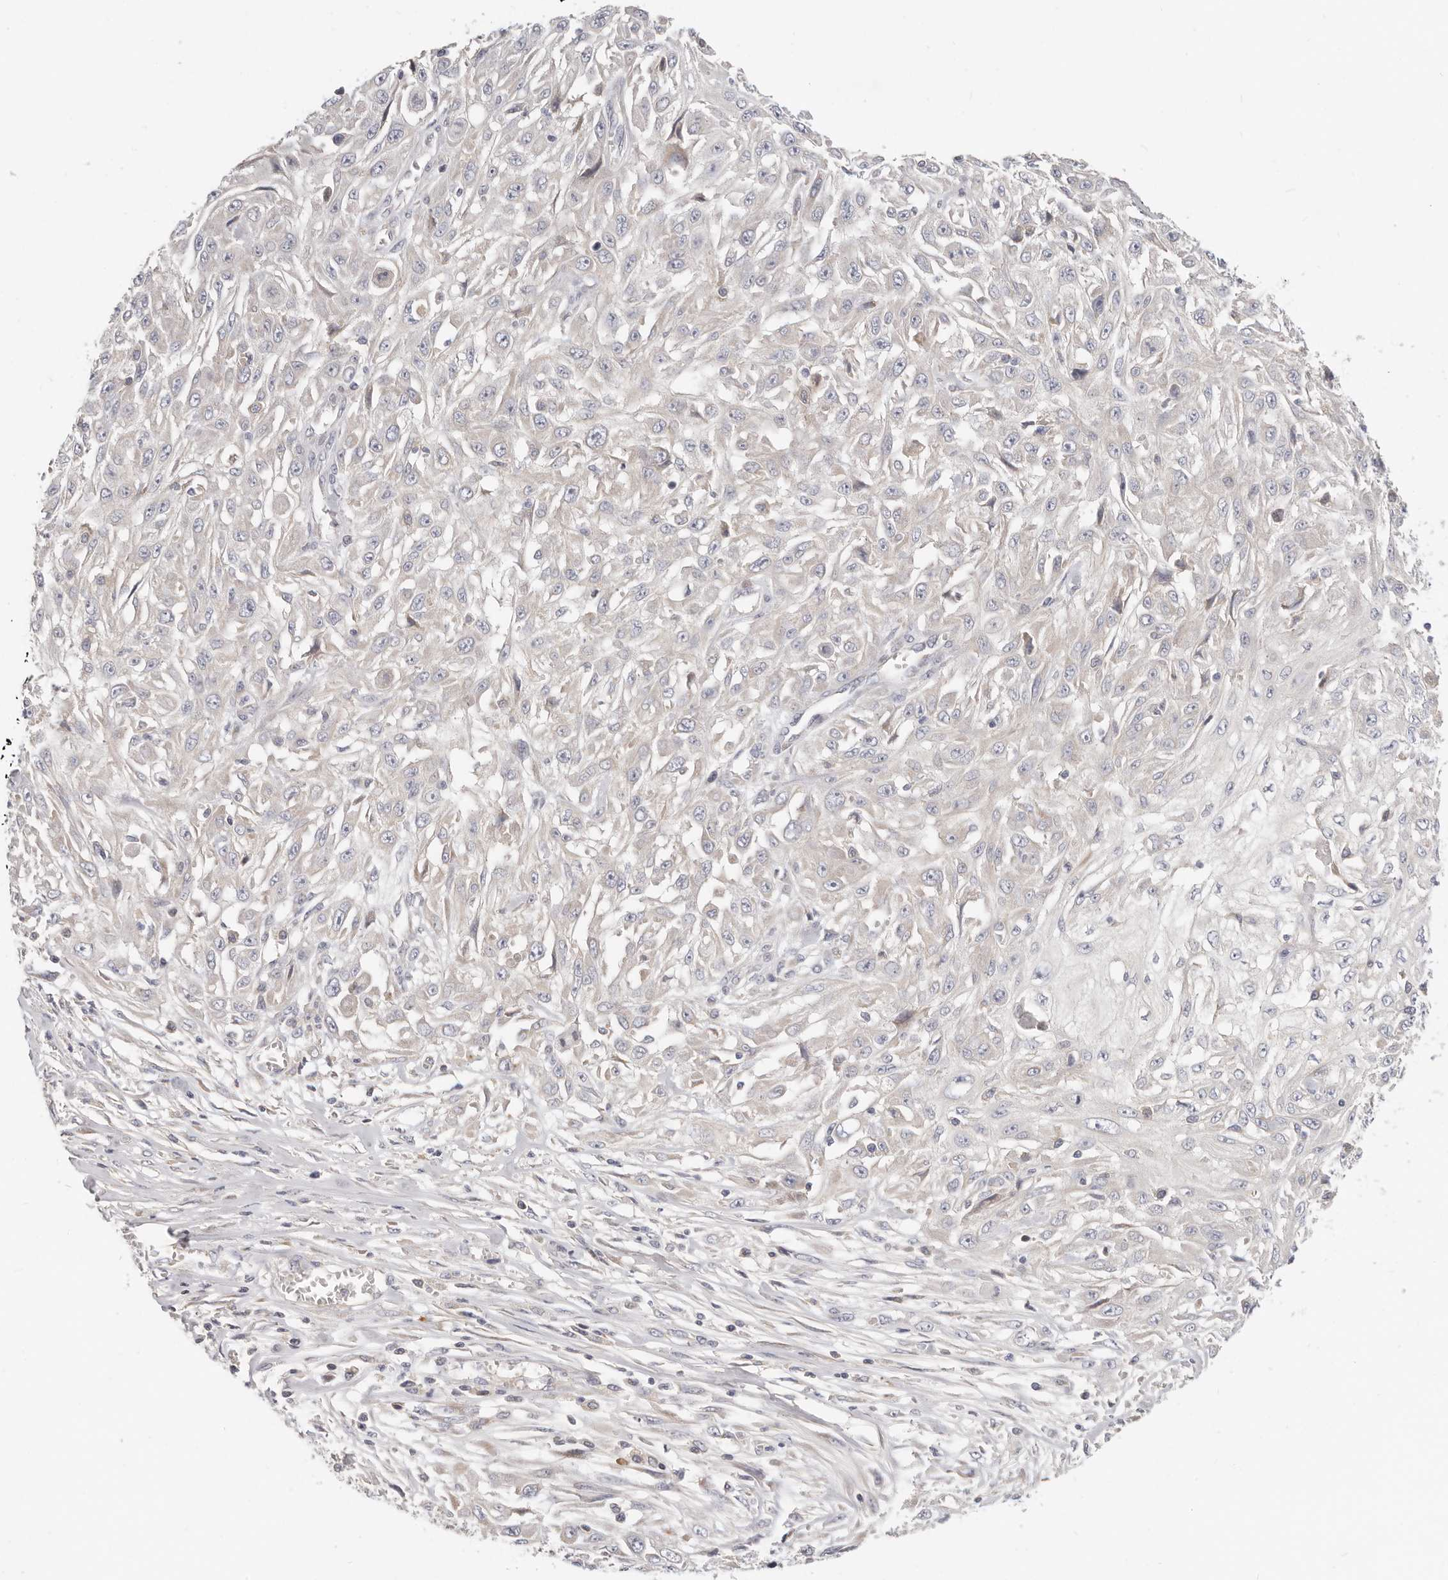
{"staining": {"intensity": "negative", "quantity": "none", "location": "none"}, "tissue": "skin cancer", "cell_type": "Tumor cells", "image_type": "cancer", "snomed": [{"axis": "morphology", "description": "Squamous cell carcinoma, NOS"}, {"axis": "morphology", "description": "Squamous cell carcinoma, metastatic, NOS"}, {"axis": "topography", "description": "Skin"}, {"axis": "topography", "description": "Lymph node"}], "caption": "DAB (3,3'-diaminobenzidine) immunohistochemical staining of skin metastatic squamous cell carcinoma shows no significant expression in tumor cells.", "gene": "TFB2M", "patient": {"sex": "male", "age": 75}}